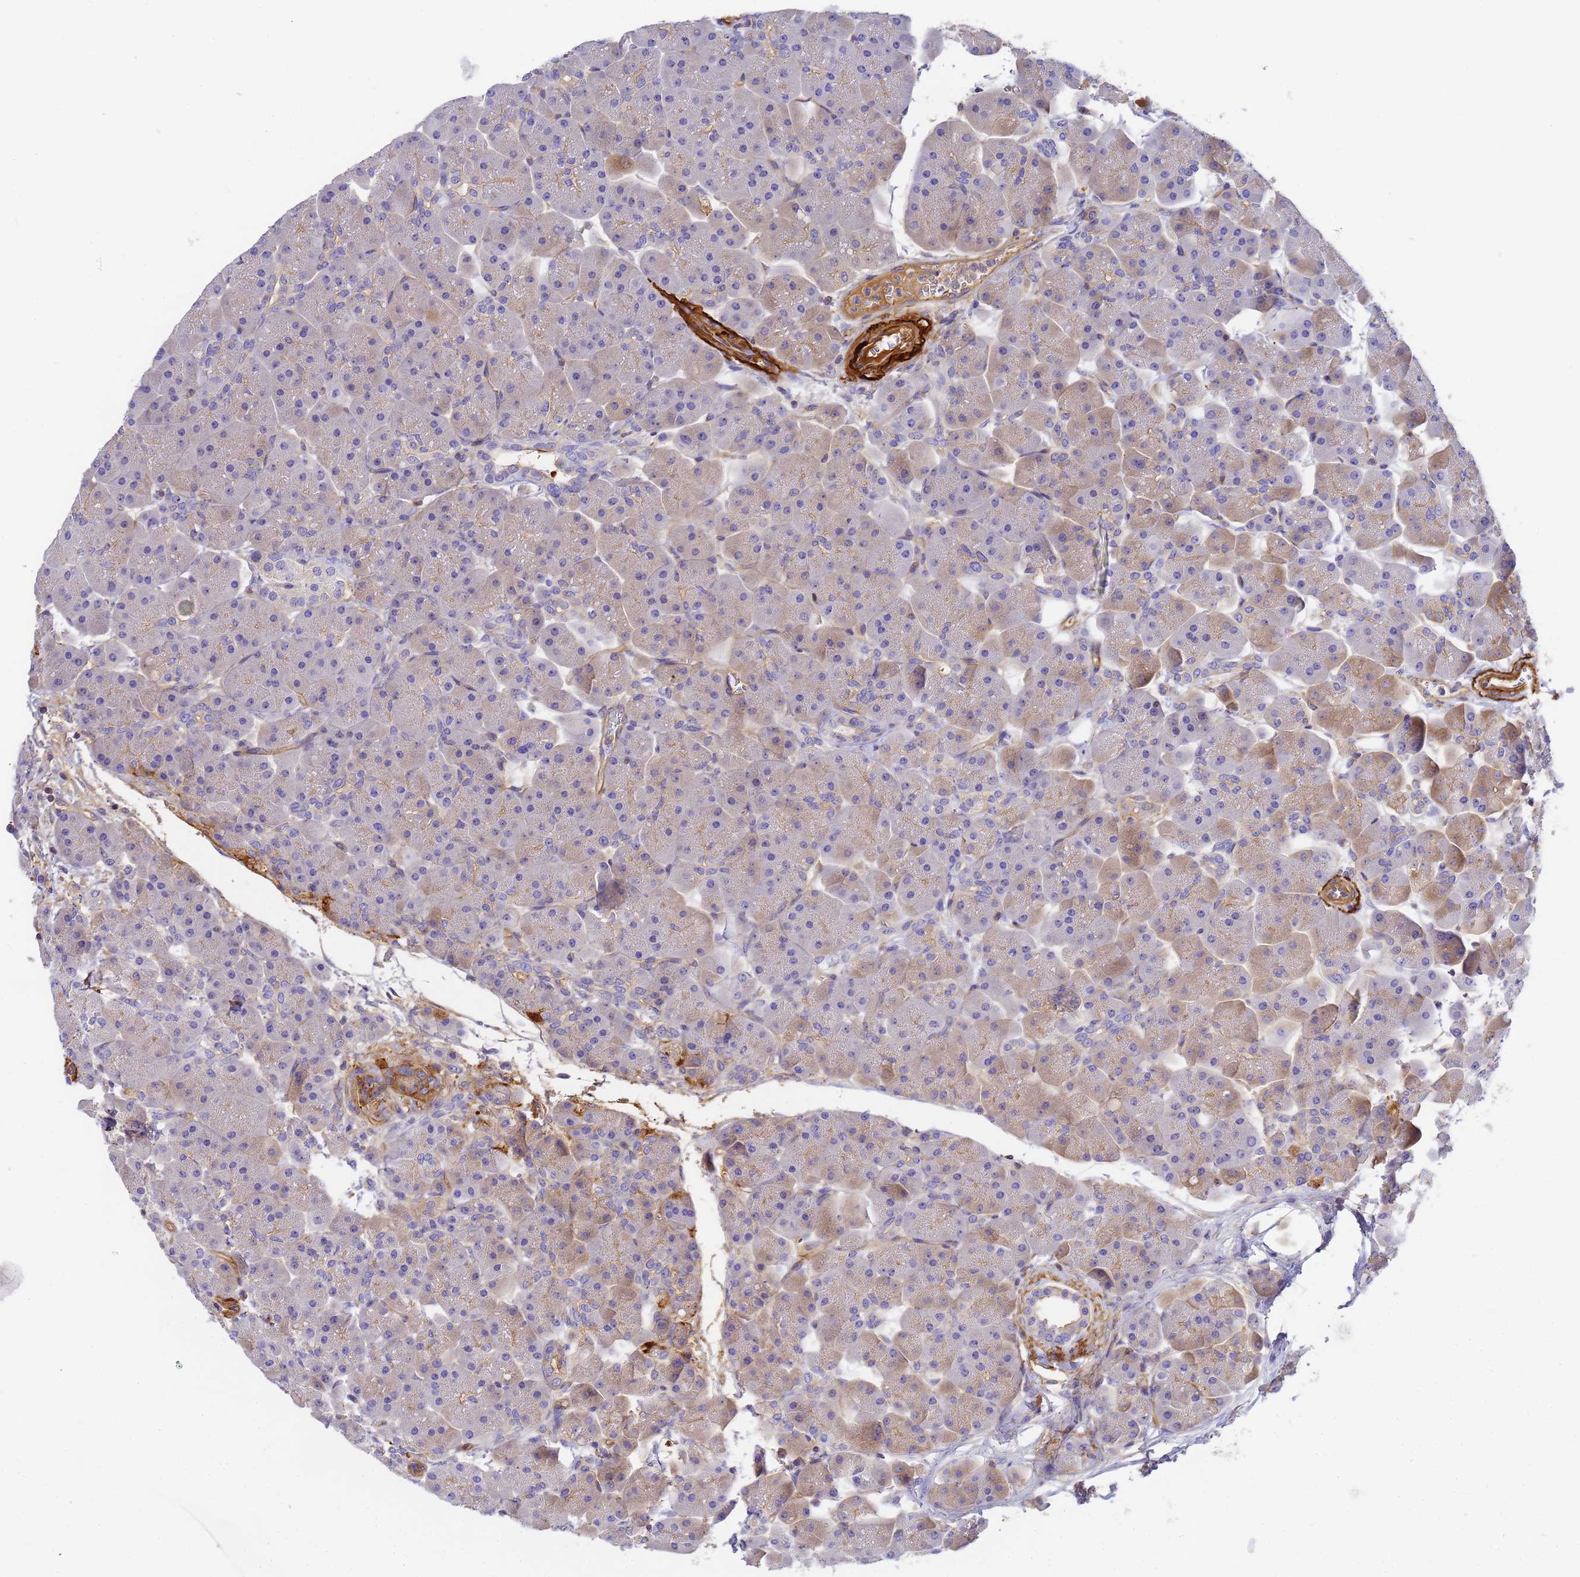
{"staining": {"intensity": "weak", "quantity": "<25%", "location": "cytoplasmic/membranous"}, "tissue": "pancreas", "cell_type": "Exocrine glandular cells", "image_type": "normal", "snomed": [{"axis": "morphology", "description": "Normal tissue, NOS"}, {"axis": "topography", "description": "Pancreas"}], "caption": "High power microscopy photomicrograph of an IHC histopathology image of normal pancreas, revealing no significant expression in exocrine glandular cells. (DAB immunohistochemistry (IHC) with hematoxylin counter stain).", "gene": "MYL10", "patient": {"sex": "male", "age": 66}}